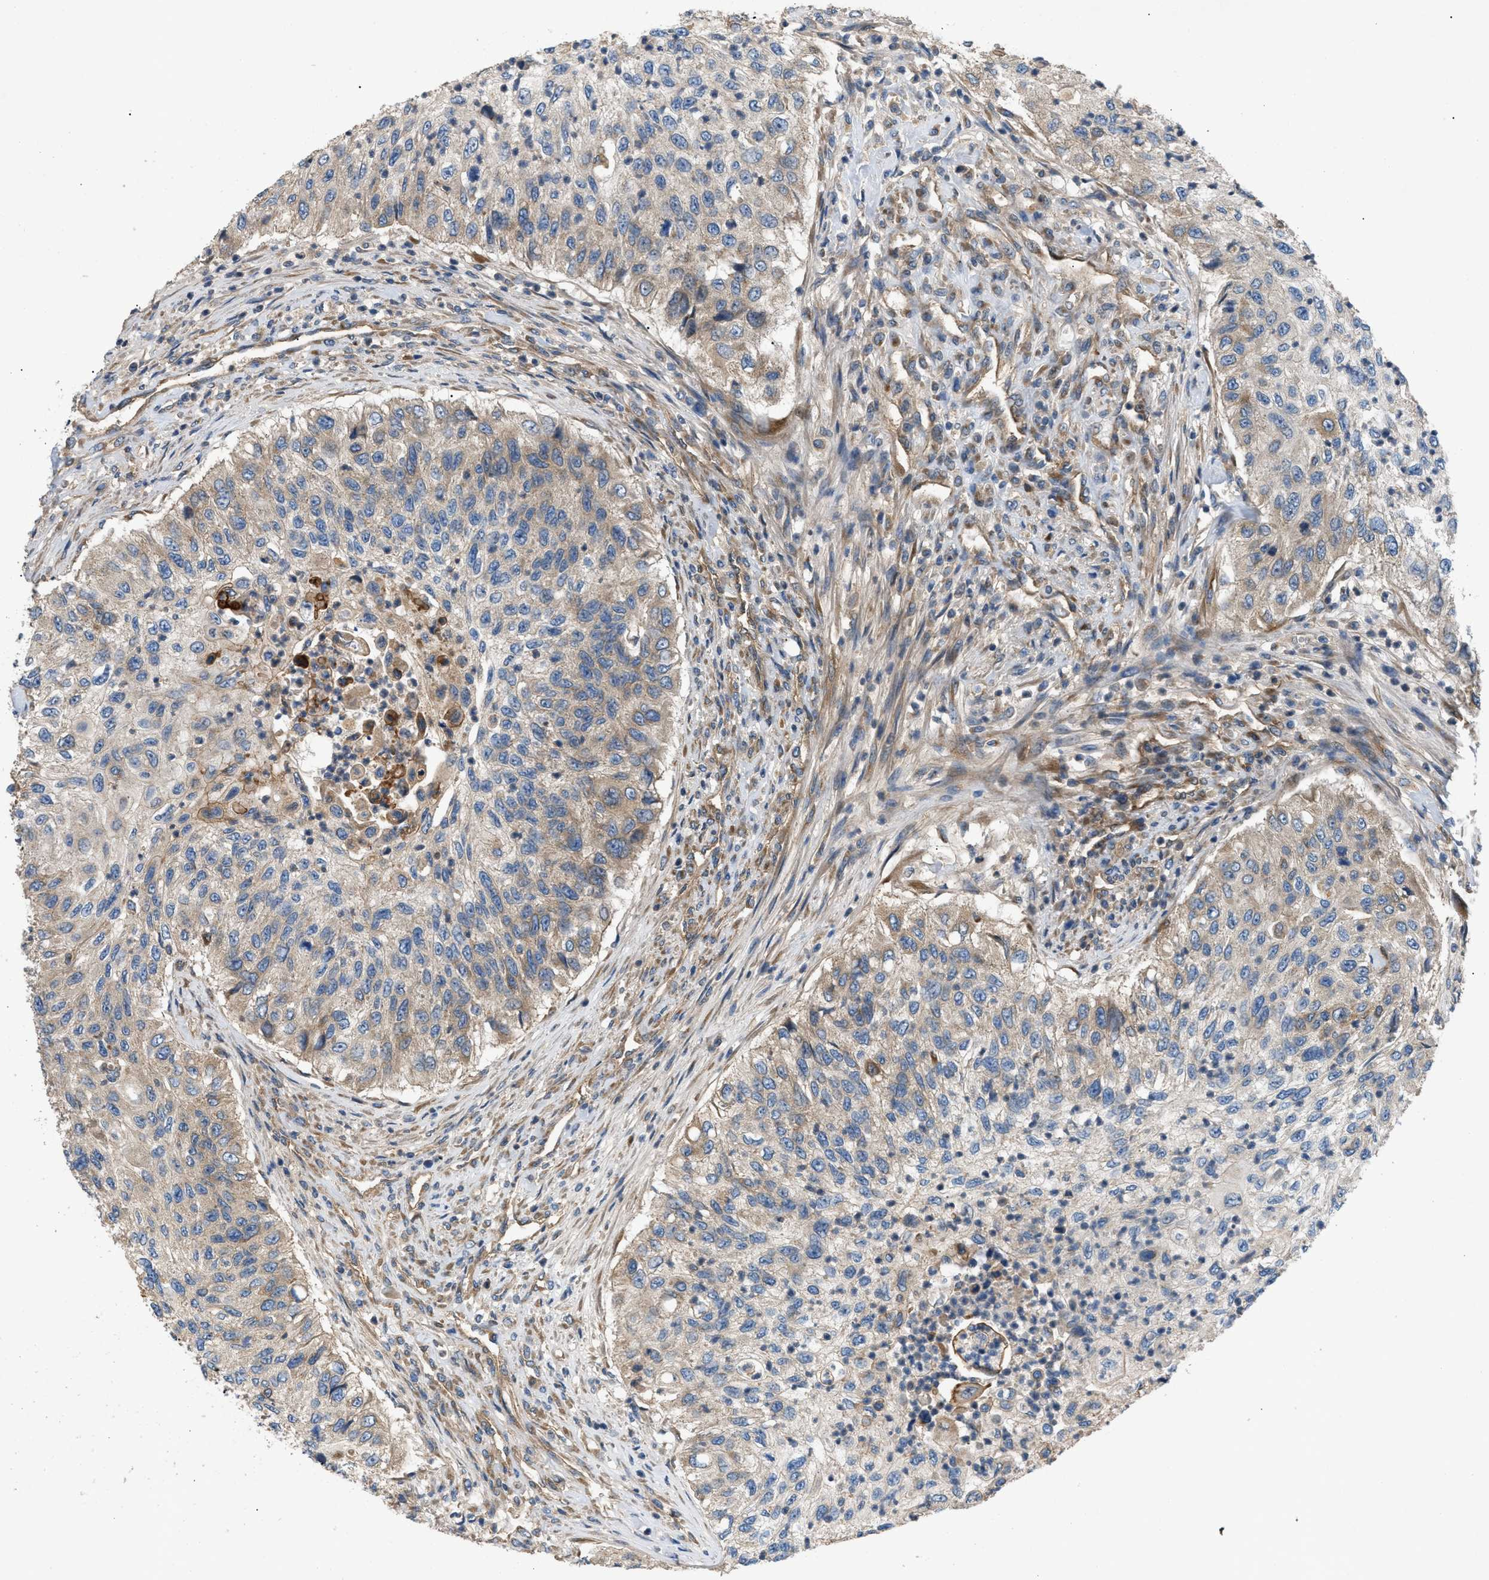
{"staining": {"intensity": "weak", "quantity": ">75%", "location": "cytoplasmic/membranous"}, "tissue": "urothelial cancer", "cell_type": "Tumor cells", "image_type": "cancer", "snomed": [{"axis": "morphology", "description": "Urothelial carcinoma, High grade"}, {"axis": "topography", "description": "Urinary bladder"}], "caption": "Protein staining demonstrates weak cytoplasmic/membranous positivity in about >75% of tumor cells in urothelial cancer.", "gene": "LYSMD3", "patient": {"sex": "female", "age": 60}}